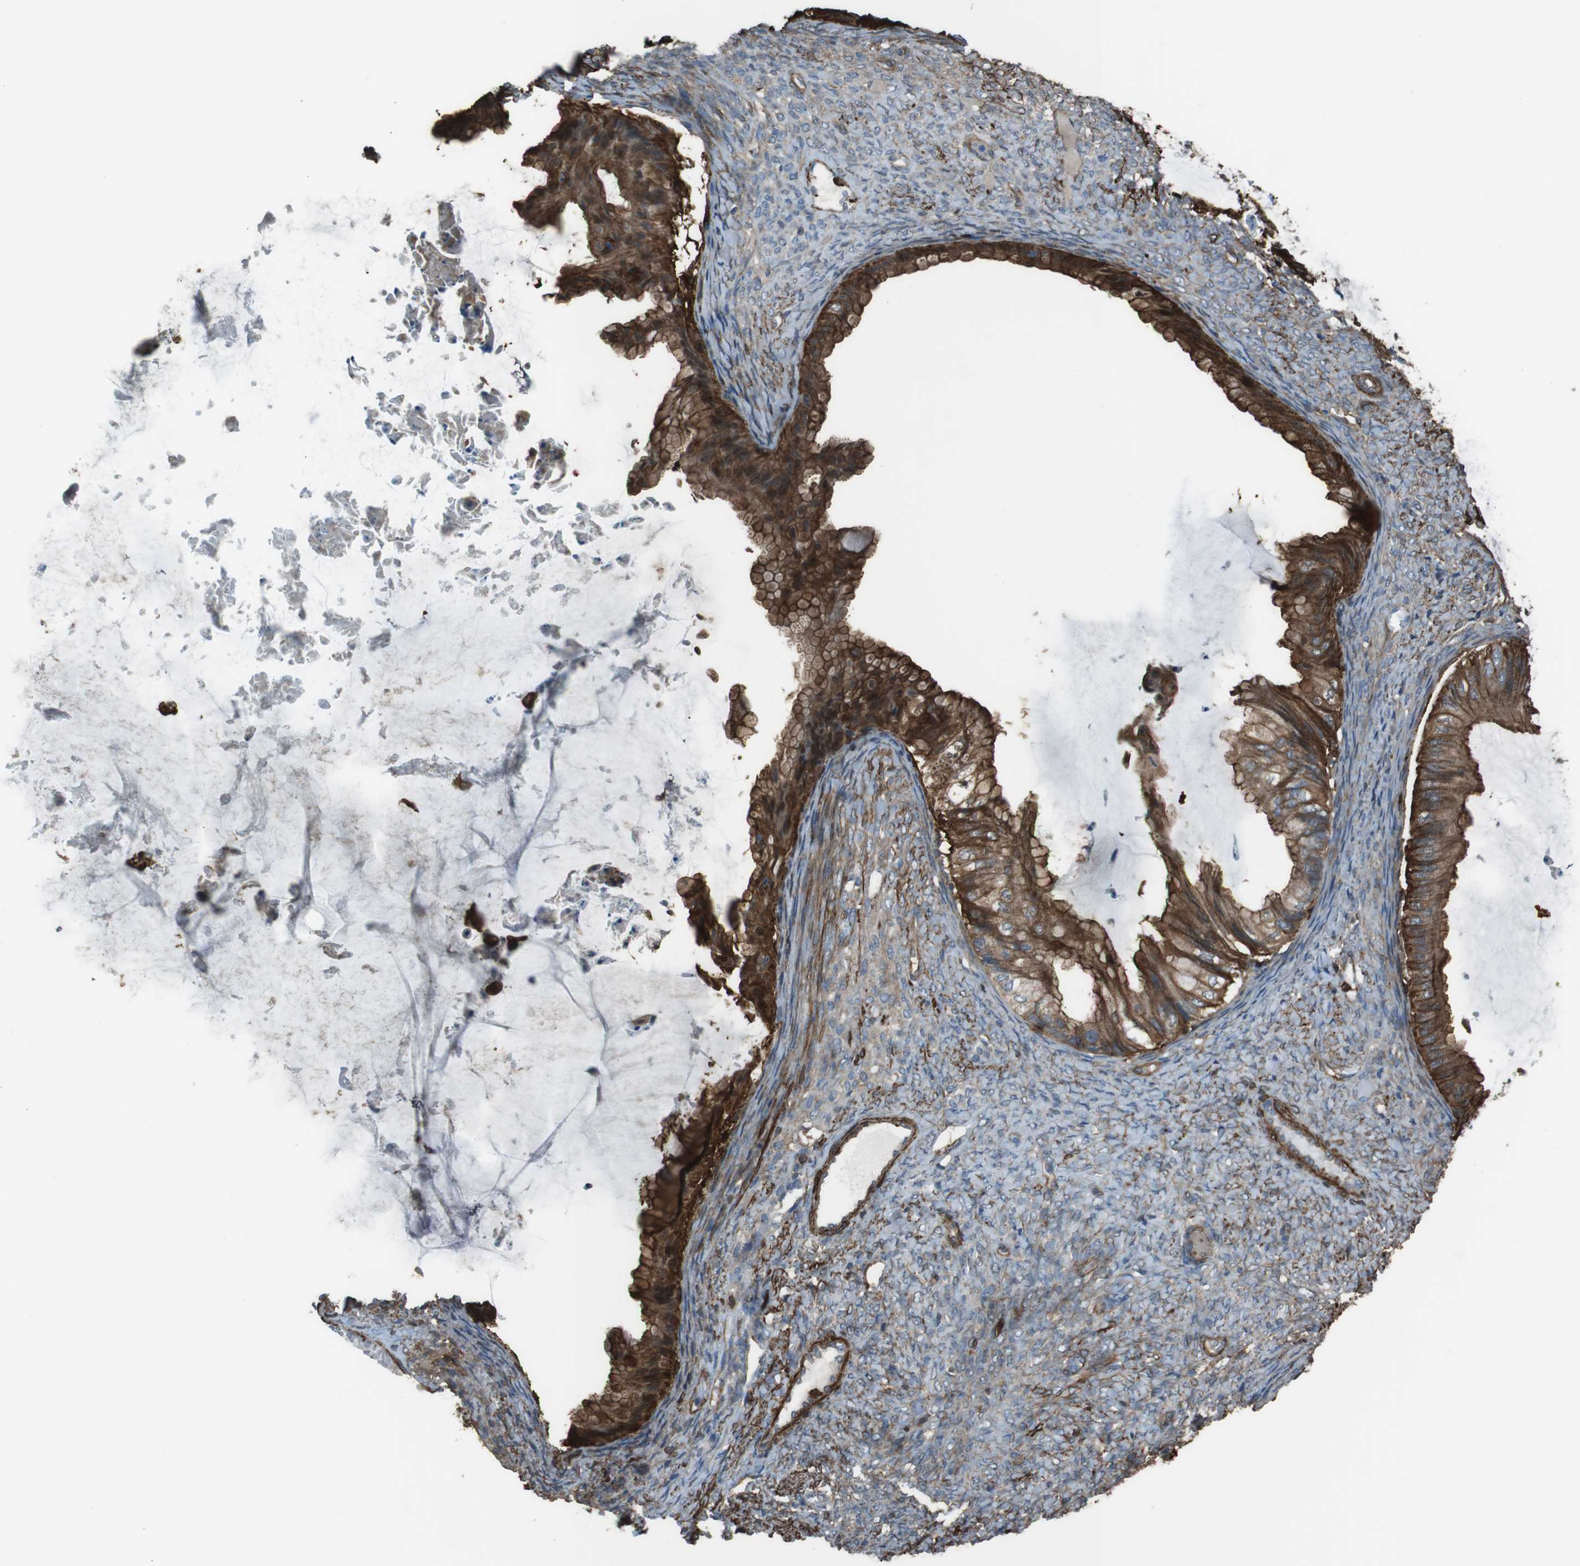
{"staining": {"intensity": "strong", "quantity": ">75%", "location": "cytoplasmic/membranous"}, "tissue": "ovarian cancer", "cell_type": "Tumor cells", "image_type": "cancer", "snomed": [{"axis": "morphology", "description": "Cystadenocarcinoma, mucinous, NOS"}, {"axis": "topography", "description": "Ovary"}], "caption": "This is a photomicrograph of immunohistochemistry (IHC) staining of mucinous cystadenocarcinoma (ovarian), which shows strong positivity in the cytoplasmic/membranous of tumor cells.", "gene": "SFT2D1", "patient": {"sex": "female", "age": 61}}